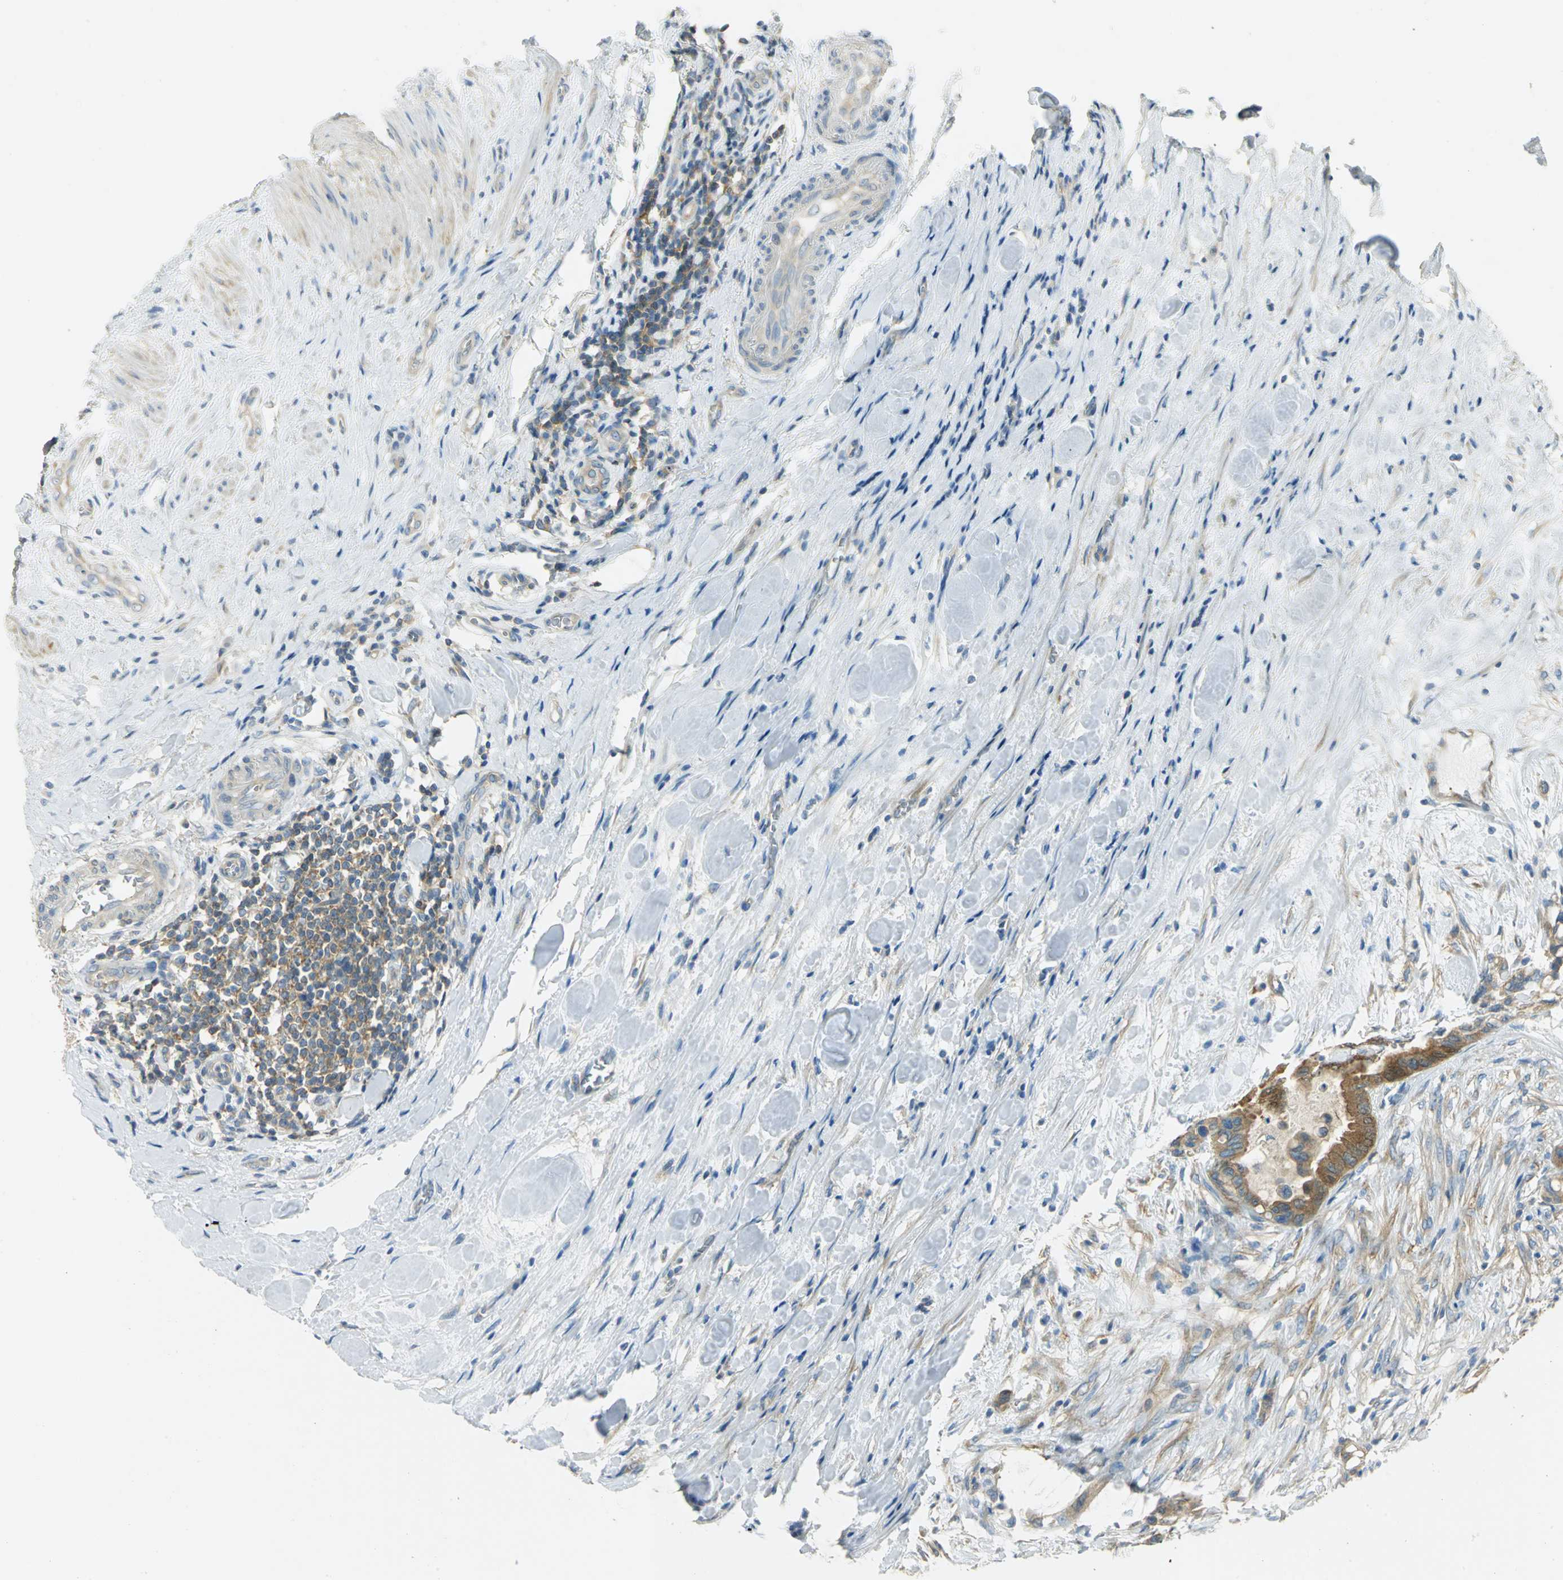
{"staining": {"intensity": "moderate", "quantity": ">75%", "location": "cytoplasmic/membranous"}, "tissue": "colorectal cancer", "cell_type": "Tumor cells", "image_type": "cancer", "snomed": [{"axis": "morphology", "description": "Adenocarcinoma, NOS"}, {"axis": "topography", "description": "Colon"}], "caption": "DAB immunohistochemical staining of colorectal cancer (adenocarcinoma) reveals moderate cytoplasmic/membranous protein staining in approximately >75% of tumor cells.", "gene": "TSC22D2", "patient": {"sex": "male", "age": 82}}